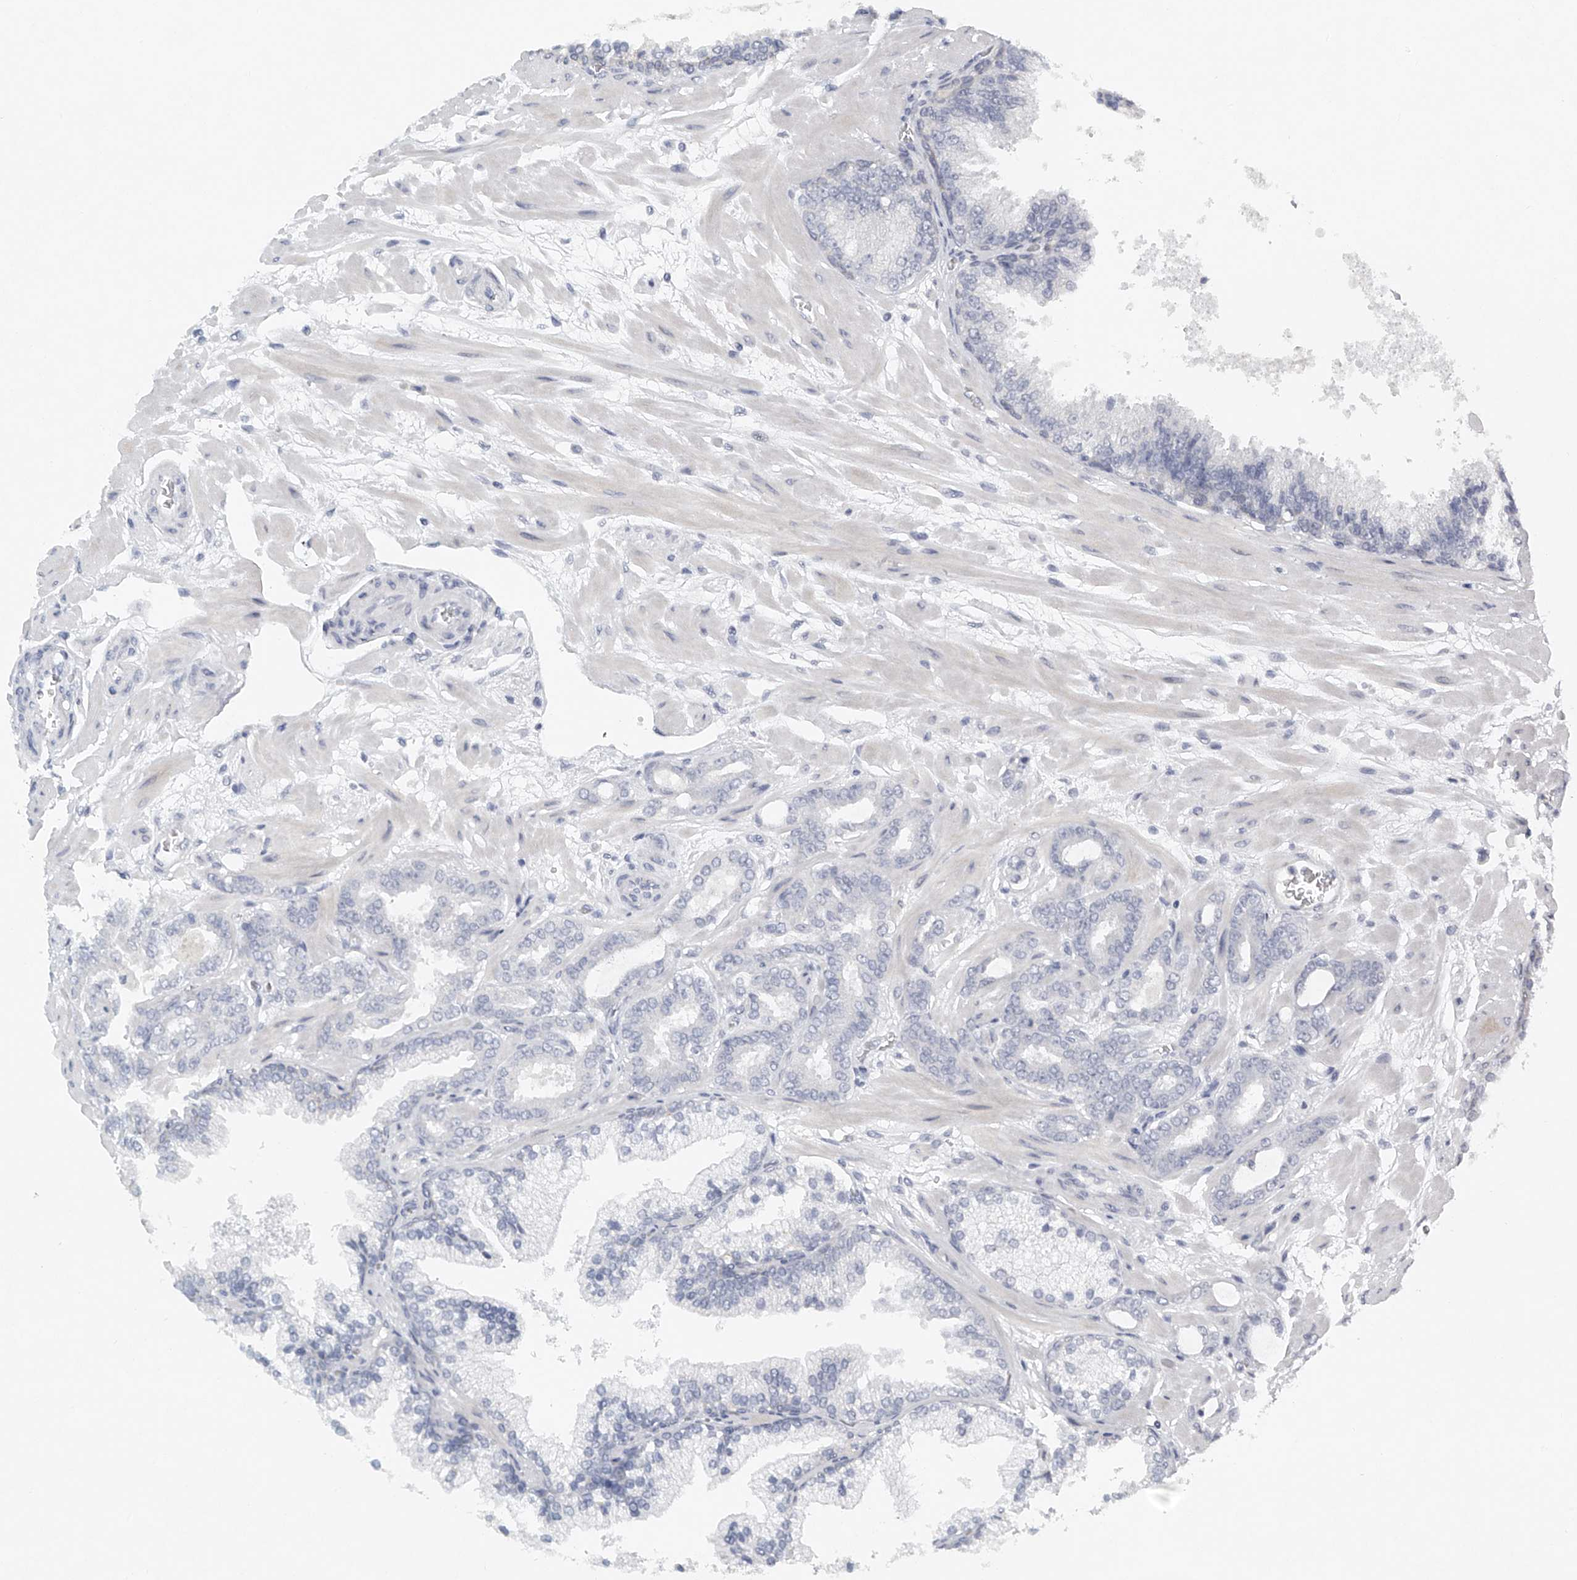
{"staining": {"intensity": "negative", "quantity": "none", "location": "none"}, "tissue": "prostate cancer", "cell_type": "Tumor cells", "image_type": "cancer", "snomed": [{"axis": "morphology", "description": "Adenocarcinoma, Low grade"}, {"axis": "topography", "description": "Prostate"}], "caption": "High magnification brightfield microscopy of prostate cancer (adenocarcinoma (low-grade)) stained with DAB (3,3'-diaminobenzidine) (brown) and counterstained with hematoxylin (blue): tumor cells show no significant expression. Brightfield microscopy of immunohistochemistry stained with DAB (3,3'-diaminobenzidine) (brown) and hematoxylin (blue), captured at high magnification.", "gene": "FAT2", "patient": {"sex": "male", "age": 63}}